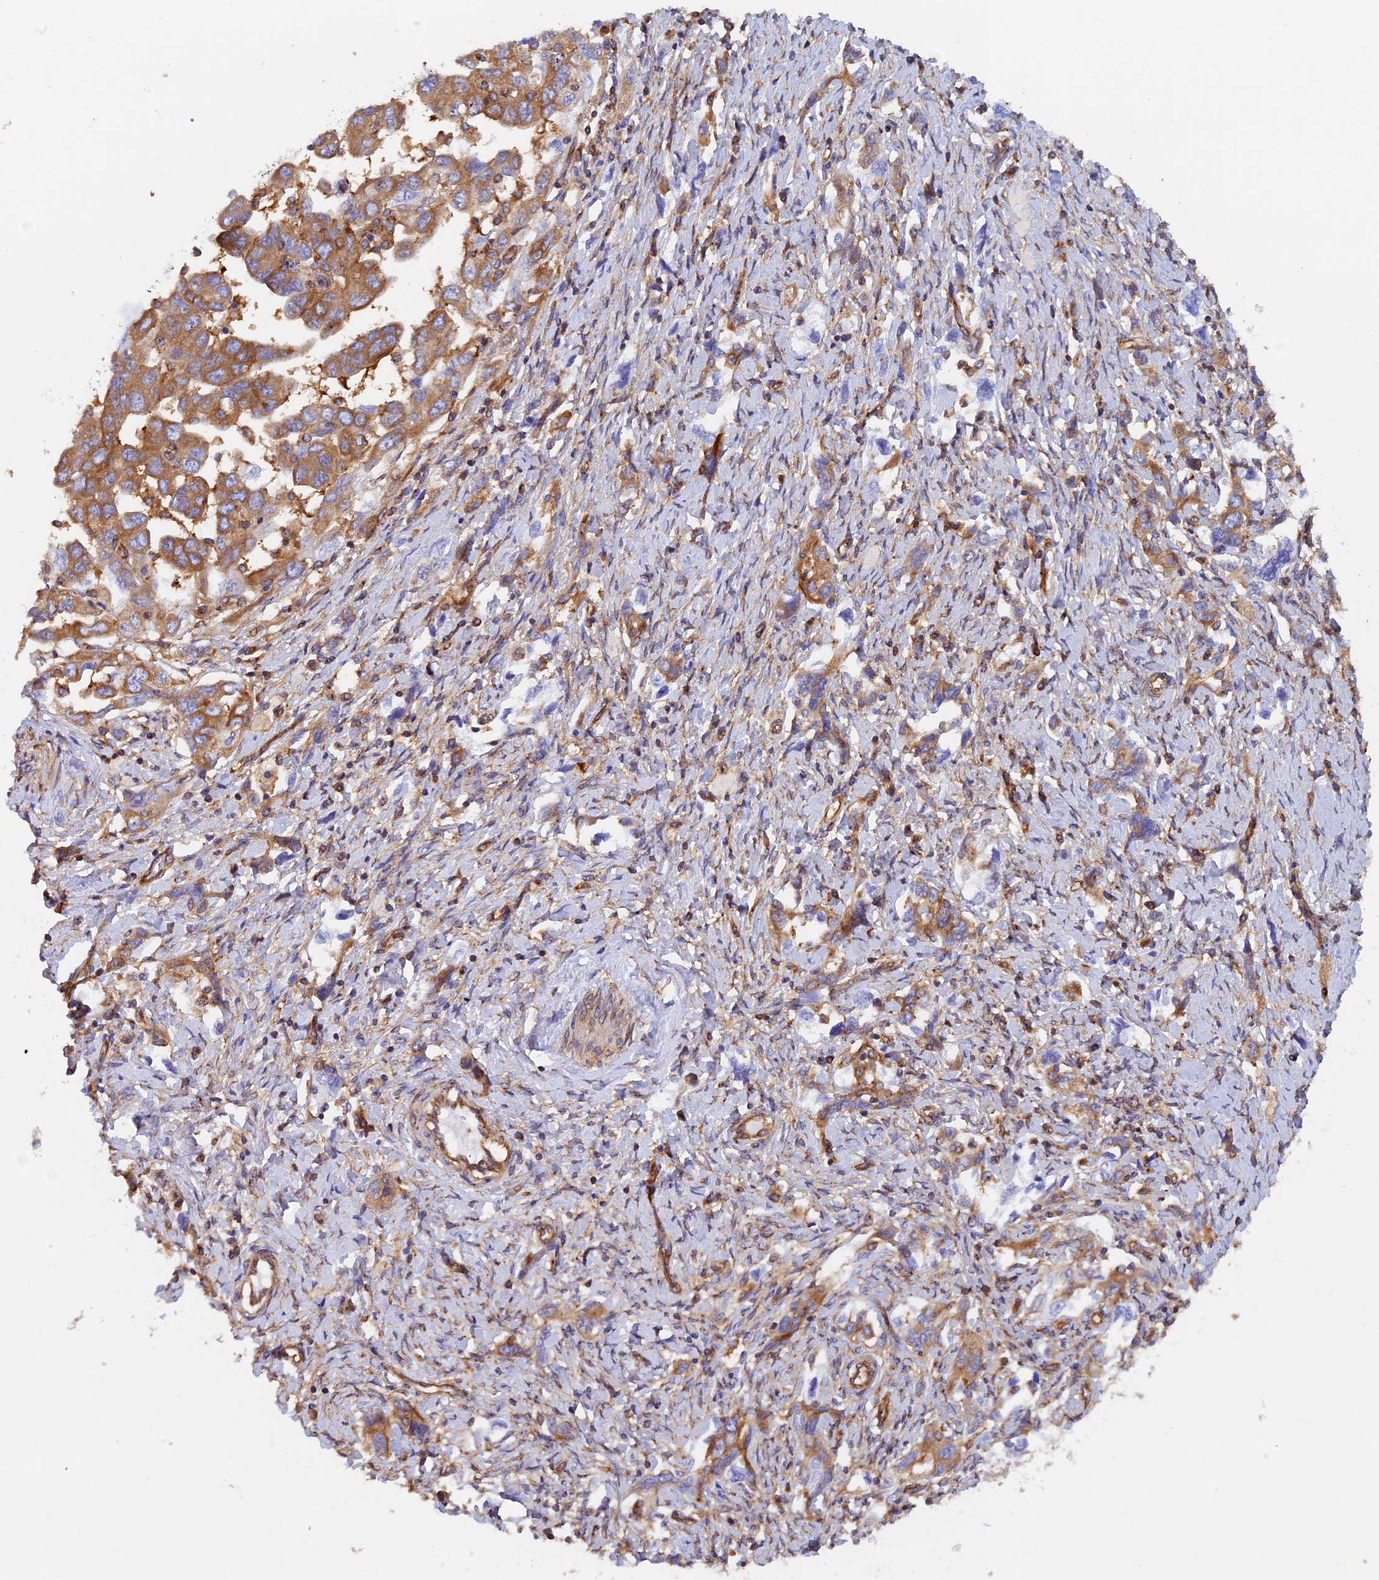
{"staining": {"intensity": "moderate", "quantity": ">75%", "location": "cytoplasmic/membranous"}, "tissue": "ovarian cancer", "cell_type": "Tumor cells", "image_type": "cancer", "snomed": [{"axis": "morphology", "description": "Carcinoma, NOS"}, {"axis": "morphology", "description": "Cystadenocarcinoma, serous, NOS"}, {"axis": "topography", "description": "Ovary"}], "caption": "Serous cystadenocarcinoma (ovarian) was stained to show a protein in brown. There is medium levels of moderate cytoplasmic/membranous positivity in approximately >75% of tumor cells.", "gene": "DCTN2", "patient": {"sex": "female", "age": 69}}